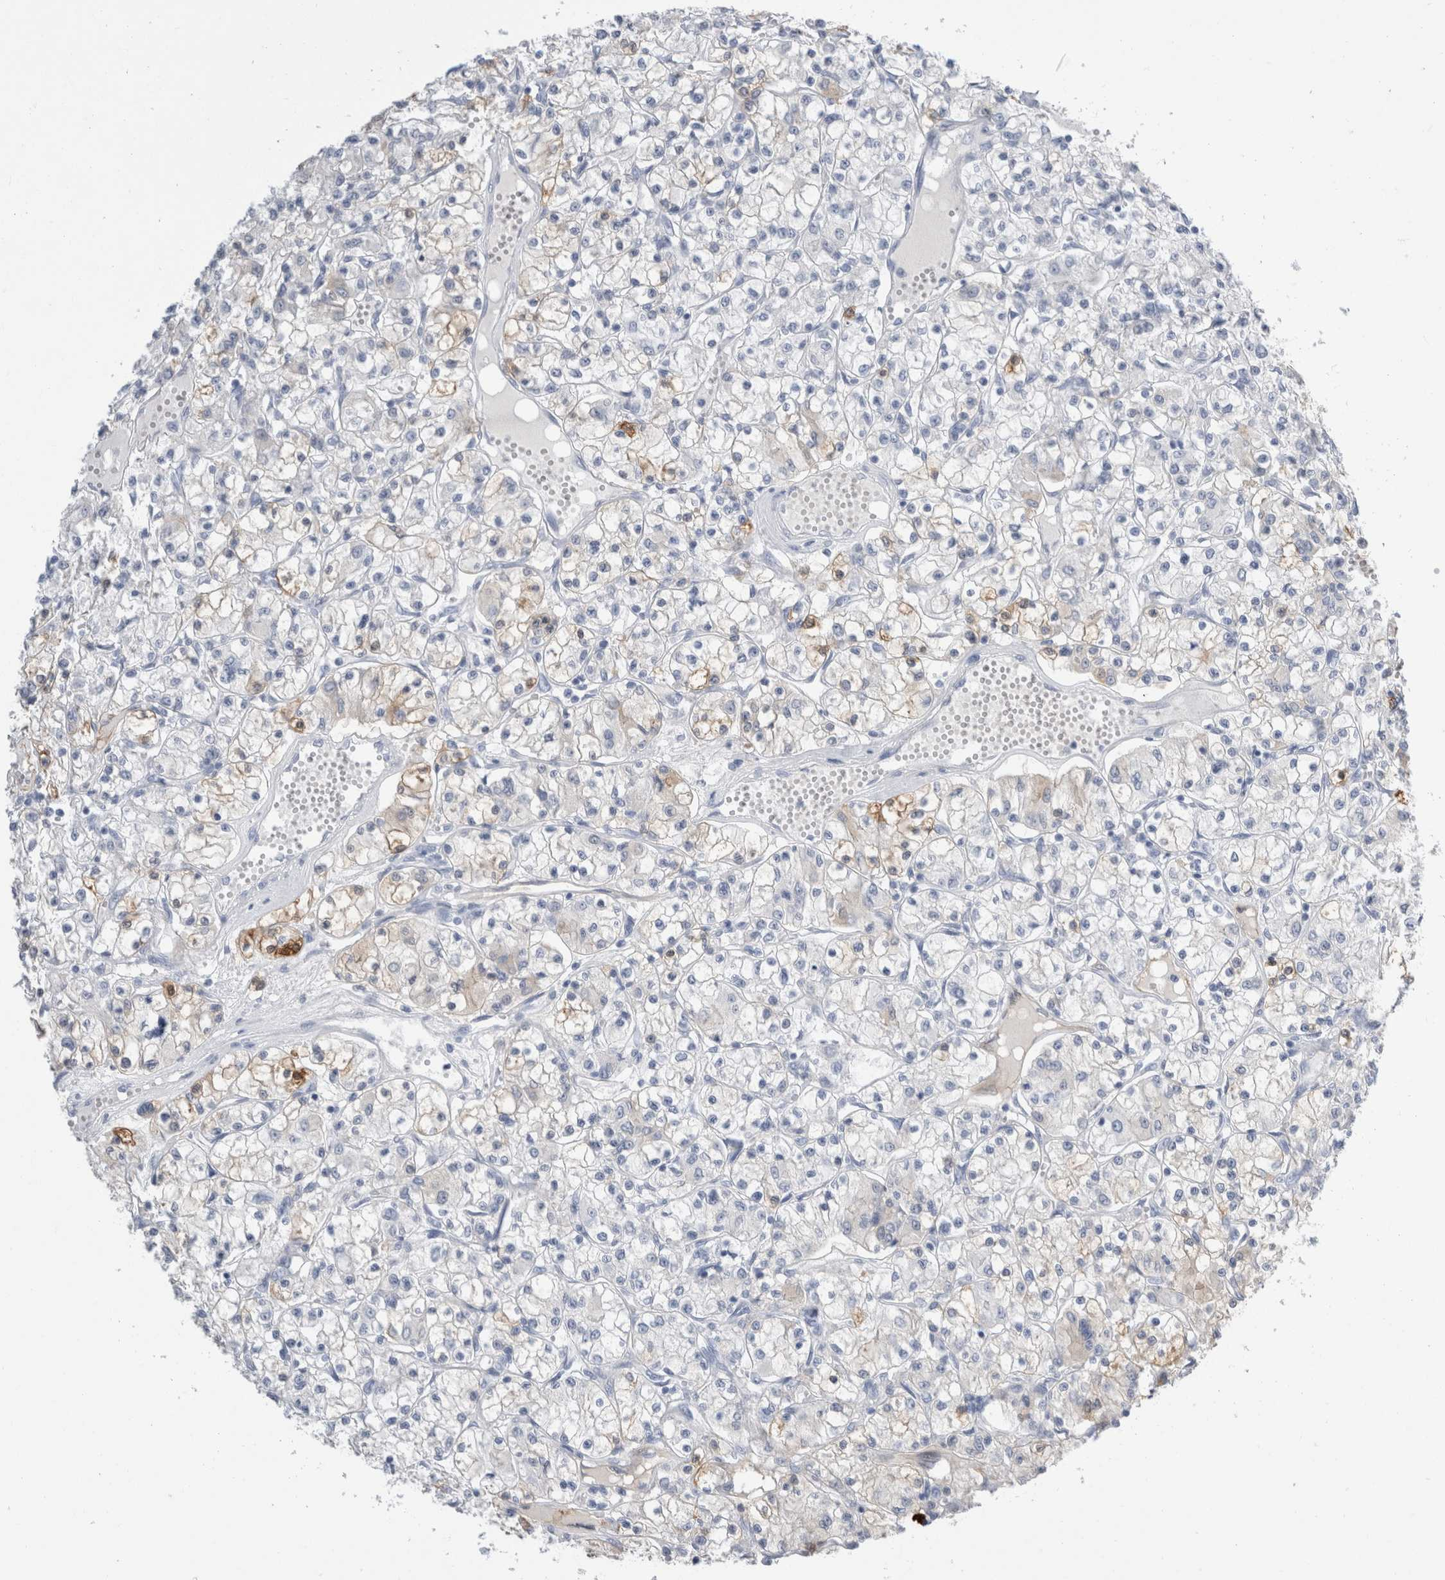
{"staining": {"intensity": "moderate", "quantity": "<25%", "location": "cytoplasmic/membranous,nuclear"}, "tissue": "renal cancer", "cell_type": "Tumor cells", "image_type": "cancer", "snomed": [{"axis": "morphology", "description": "Adenocarcinoma, NOS"}, {"axis": "topography", "description": "Kidney"}], "caption": "Immunohistochemistry staining of adenocarcinoma (renal), which exhibits low levels of moderate cytoplasmic/membranous and nuclear staining in about <25% of tumor cells indicating moderate cytoplasmic/membranous and nuclear protein positivity. The staining was performed using DAB (brown) for protein detection and nuclei were counterstained in hematoxylin (blue).", "gene": "NAPEPLD", "patient": {"sex": "female", "age": 59}}